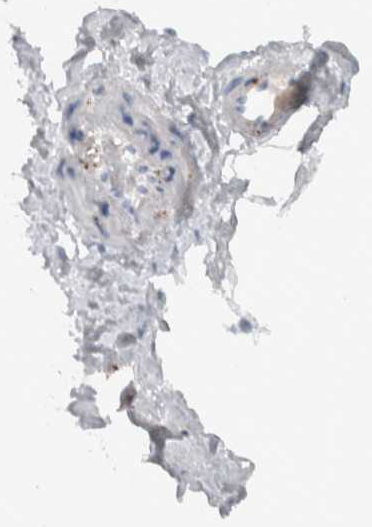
{"staining": {"intensity": "negative", "quantity": "none", "location": "none"}, "tissue": "adipose tissue", "cell_type": "Adipocytes", "image_type": "normal", "snomed": [{"axis": "morphology", "description": "Normal tissue, NOS"}, {"axis": "topography", "description": "Breast"}, {"axis": "topography", "description": "Adipose tissue"}], "caption": "An immunohistochemistry (IHC) photomicrograph of normal adipose tissue is shown. There is no staining in adipocytes of adipose tissue.", "gene": "RERE", "patient": {"sex": "female", "age": 25}}